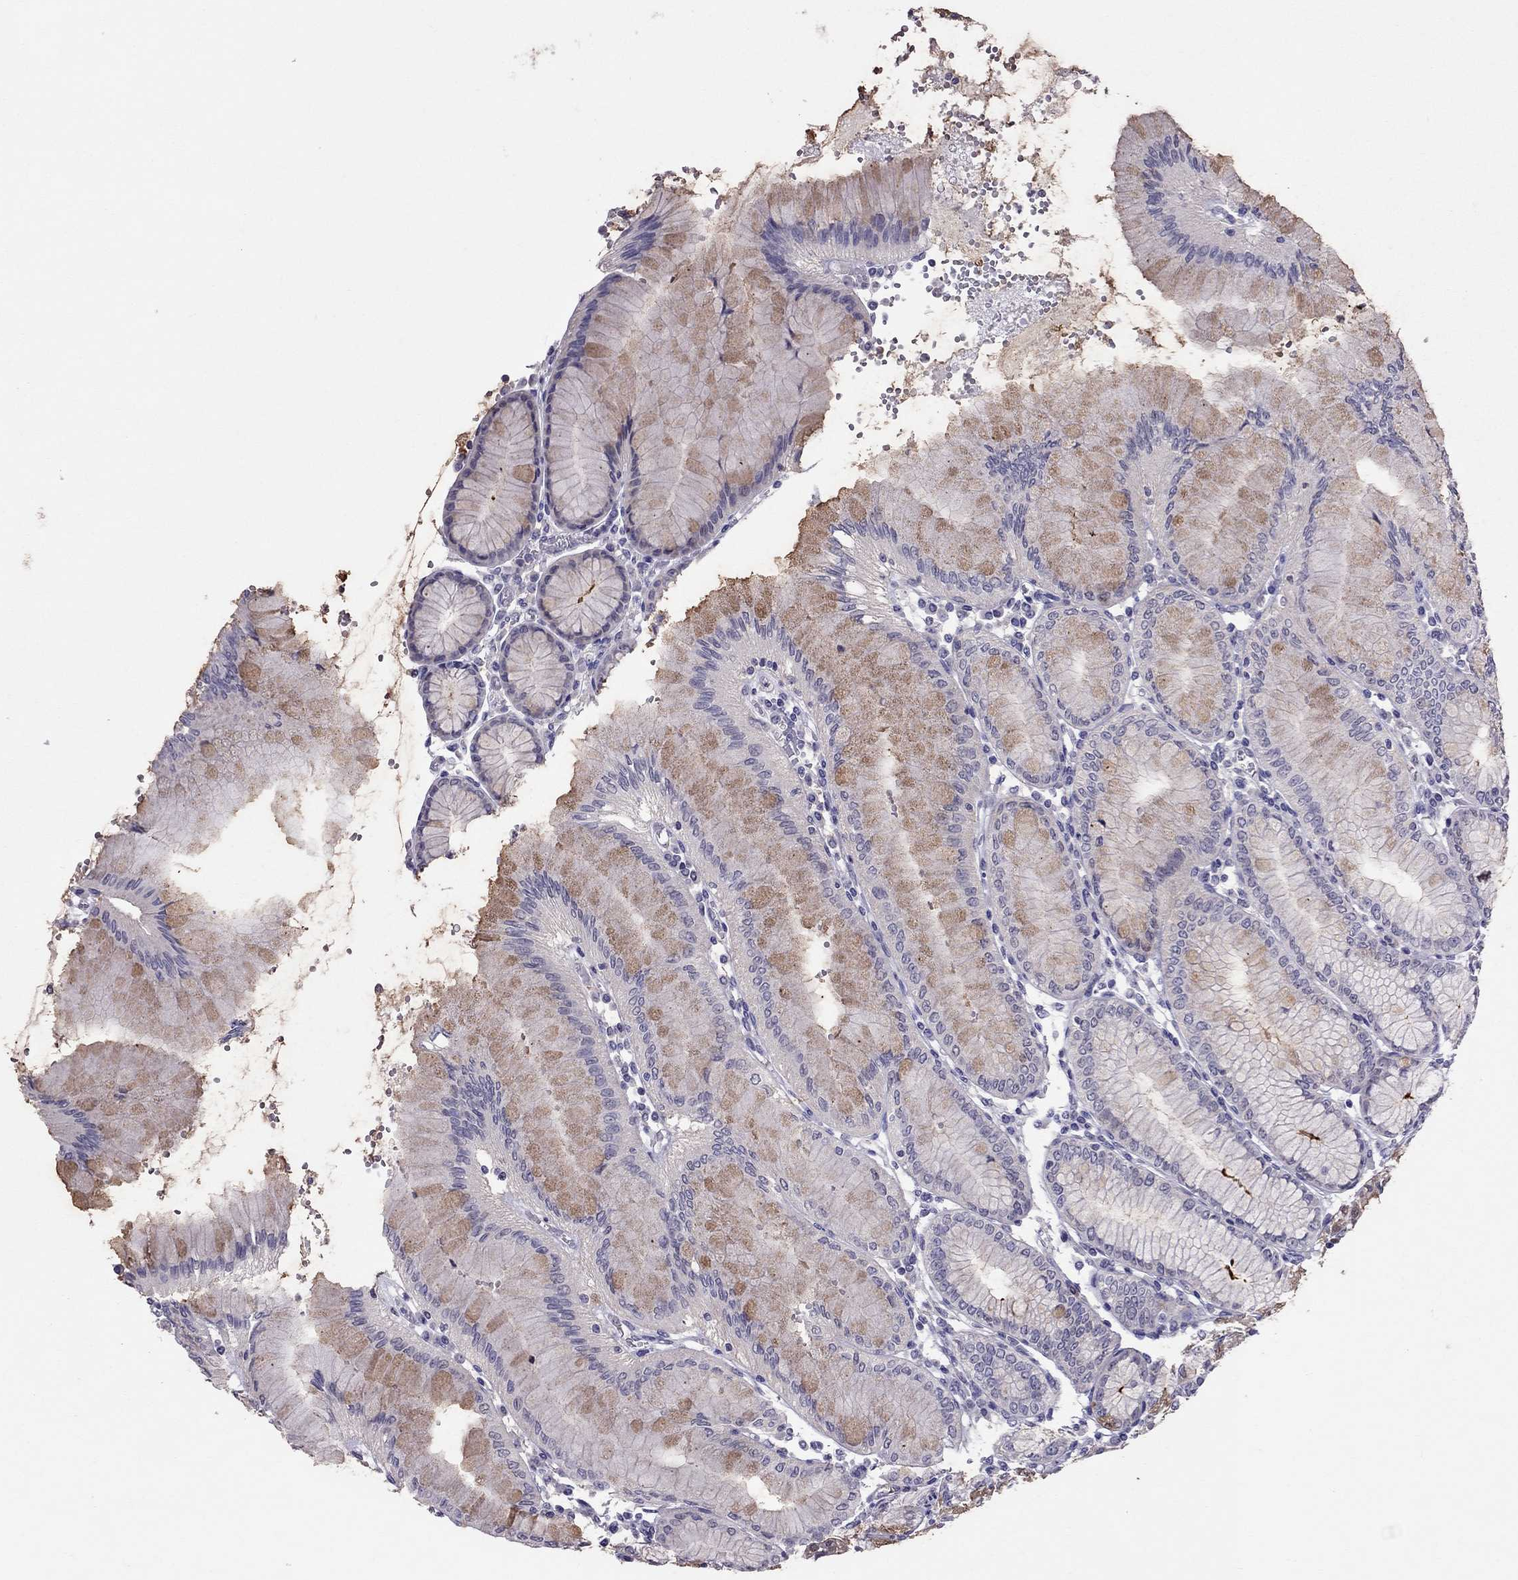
{"staining": {"intensity": "moderate", "quantity": "25%-75%", "location": "cytoplasmic/membranous"}, "tissue": "stomach", "cell_type": "Glandular cells", "image_type": "normal", "snomed": [{"axis": "morphology", "description": "Normal tissue, NOS"}, {"axis": "topography", "description": "Skeletal muscle"}, {"axis": "topography", "description": "Stomach"}], "caption": "Immunohistochemistry (IHC) image of benign stomach: human stomach stained using IHC shows medium levels of moderate protein expression localized specifically in the cytoplasmic/membranous of glandular cells, appearing as a cytoplasmic/membranous brown color.", "gene": "LRRC46", "patient": {"sex": "female", "age": 57}}